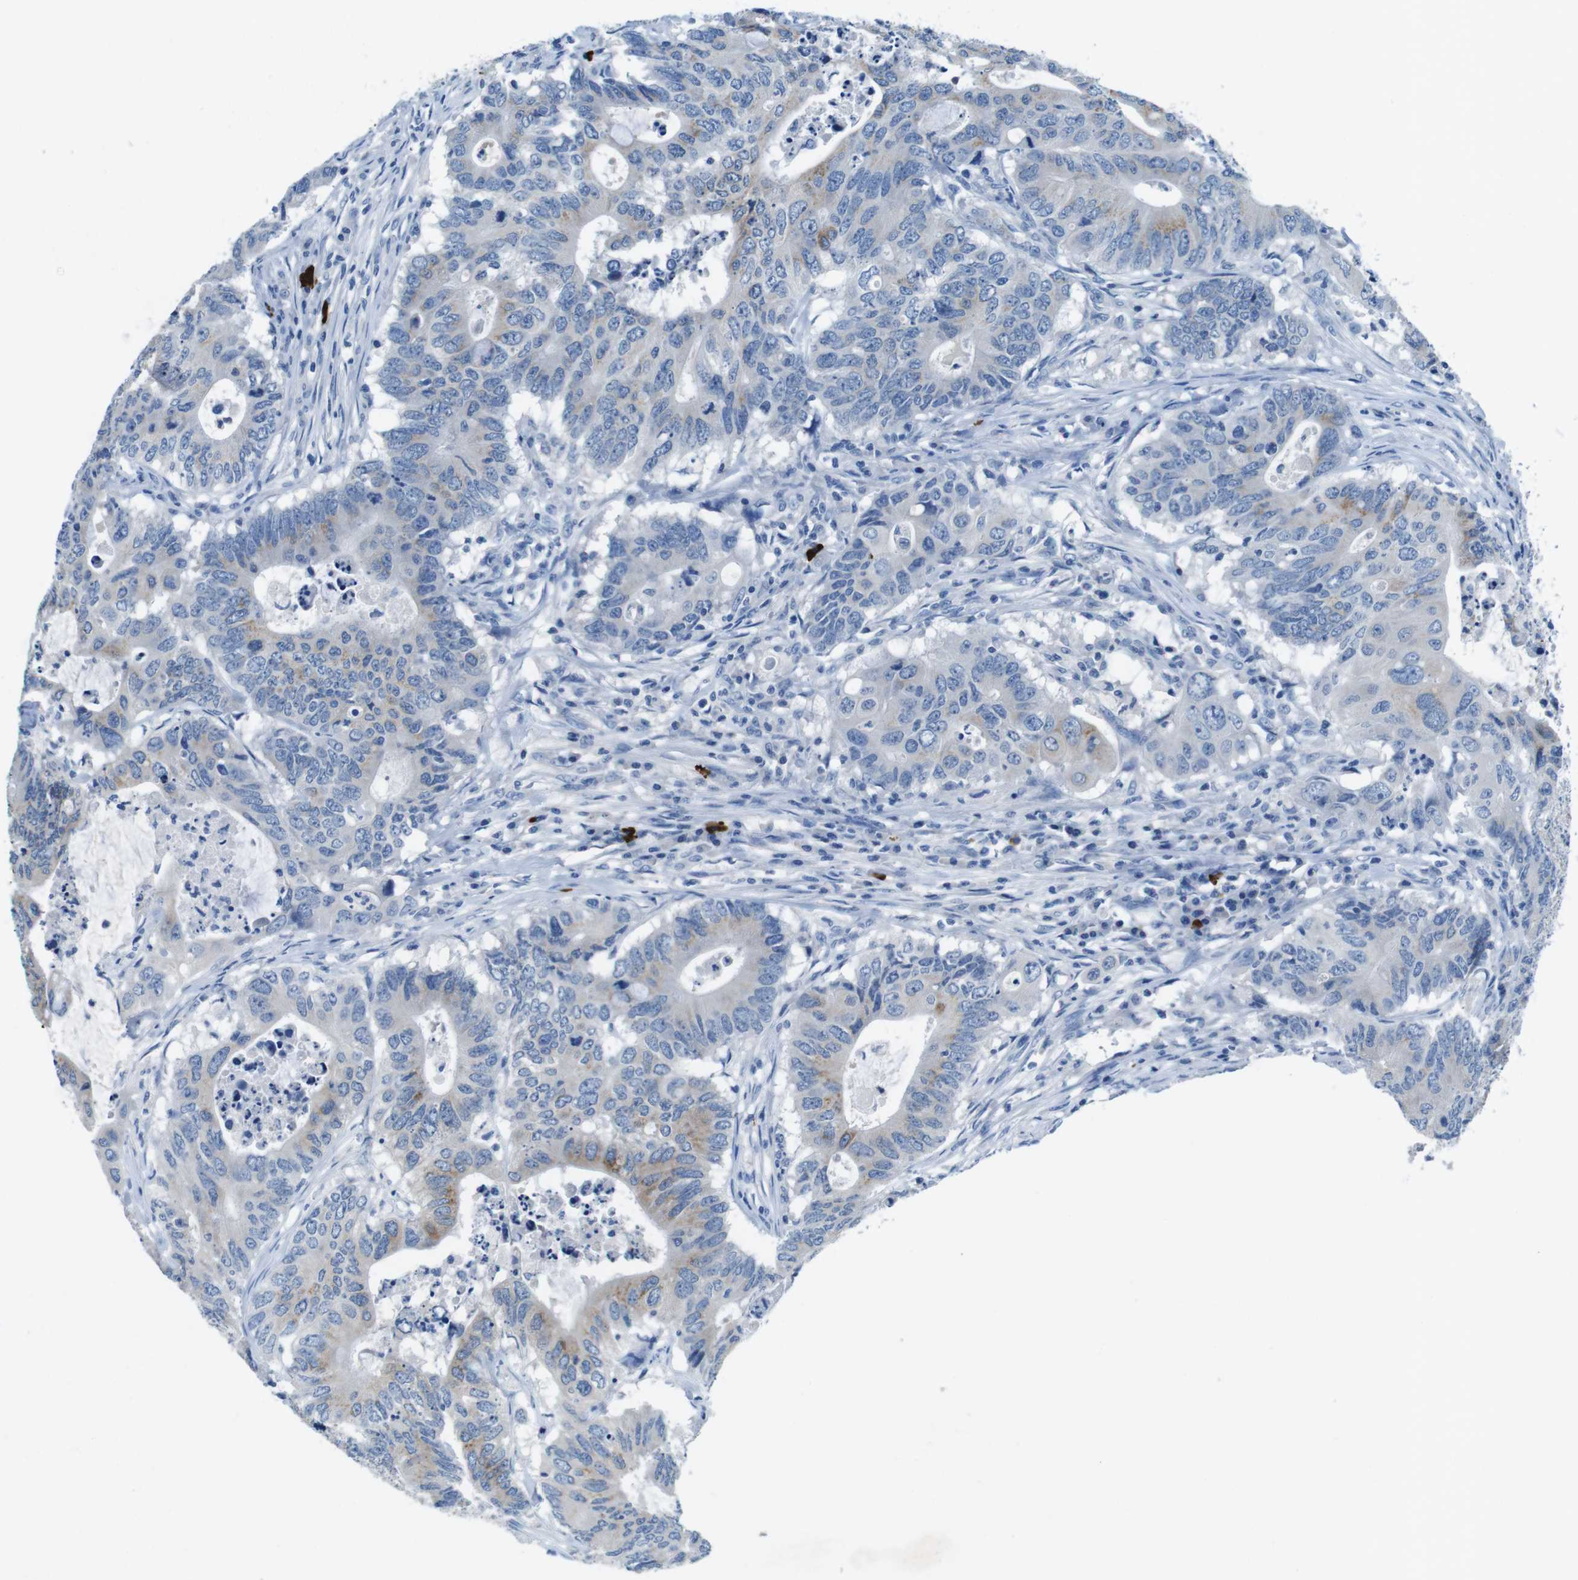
{"staining": {"intensity": "weak", "quantity": "<25%", "location": "cytoplasmic/membranous"}, "tissue": "colorectal cancer", "cell_type": "Tumor cells", "image_type": "cancer", "snomed": [{"axis": "morphology", "description": "Adenocarcinoma, NOS"}, {"axis": "topography", "description": "Colon"}], "caption": "The histopathology image exhibits no staining of tumor cells in adenocarcinoma (colorectal).", "gene": "SLC35A3", "patient": {"sex": "male", "age": 71}}